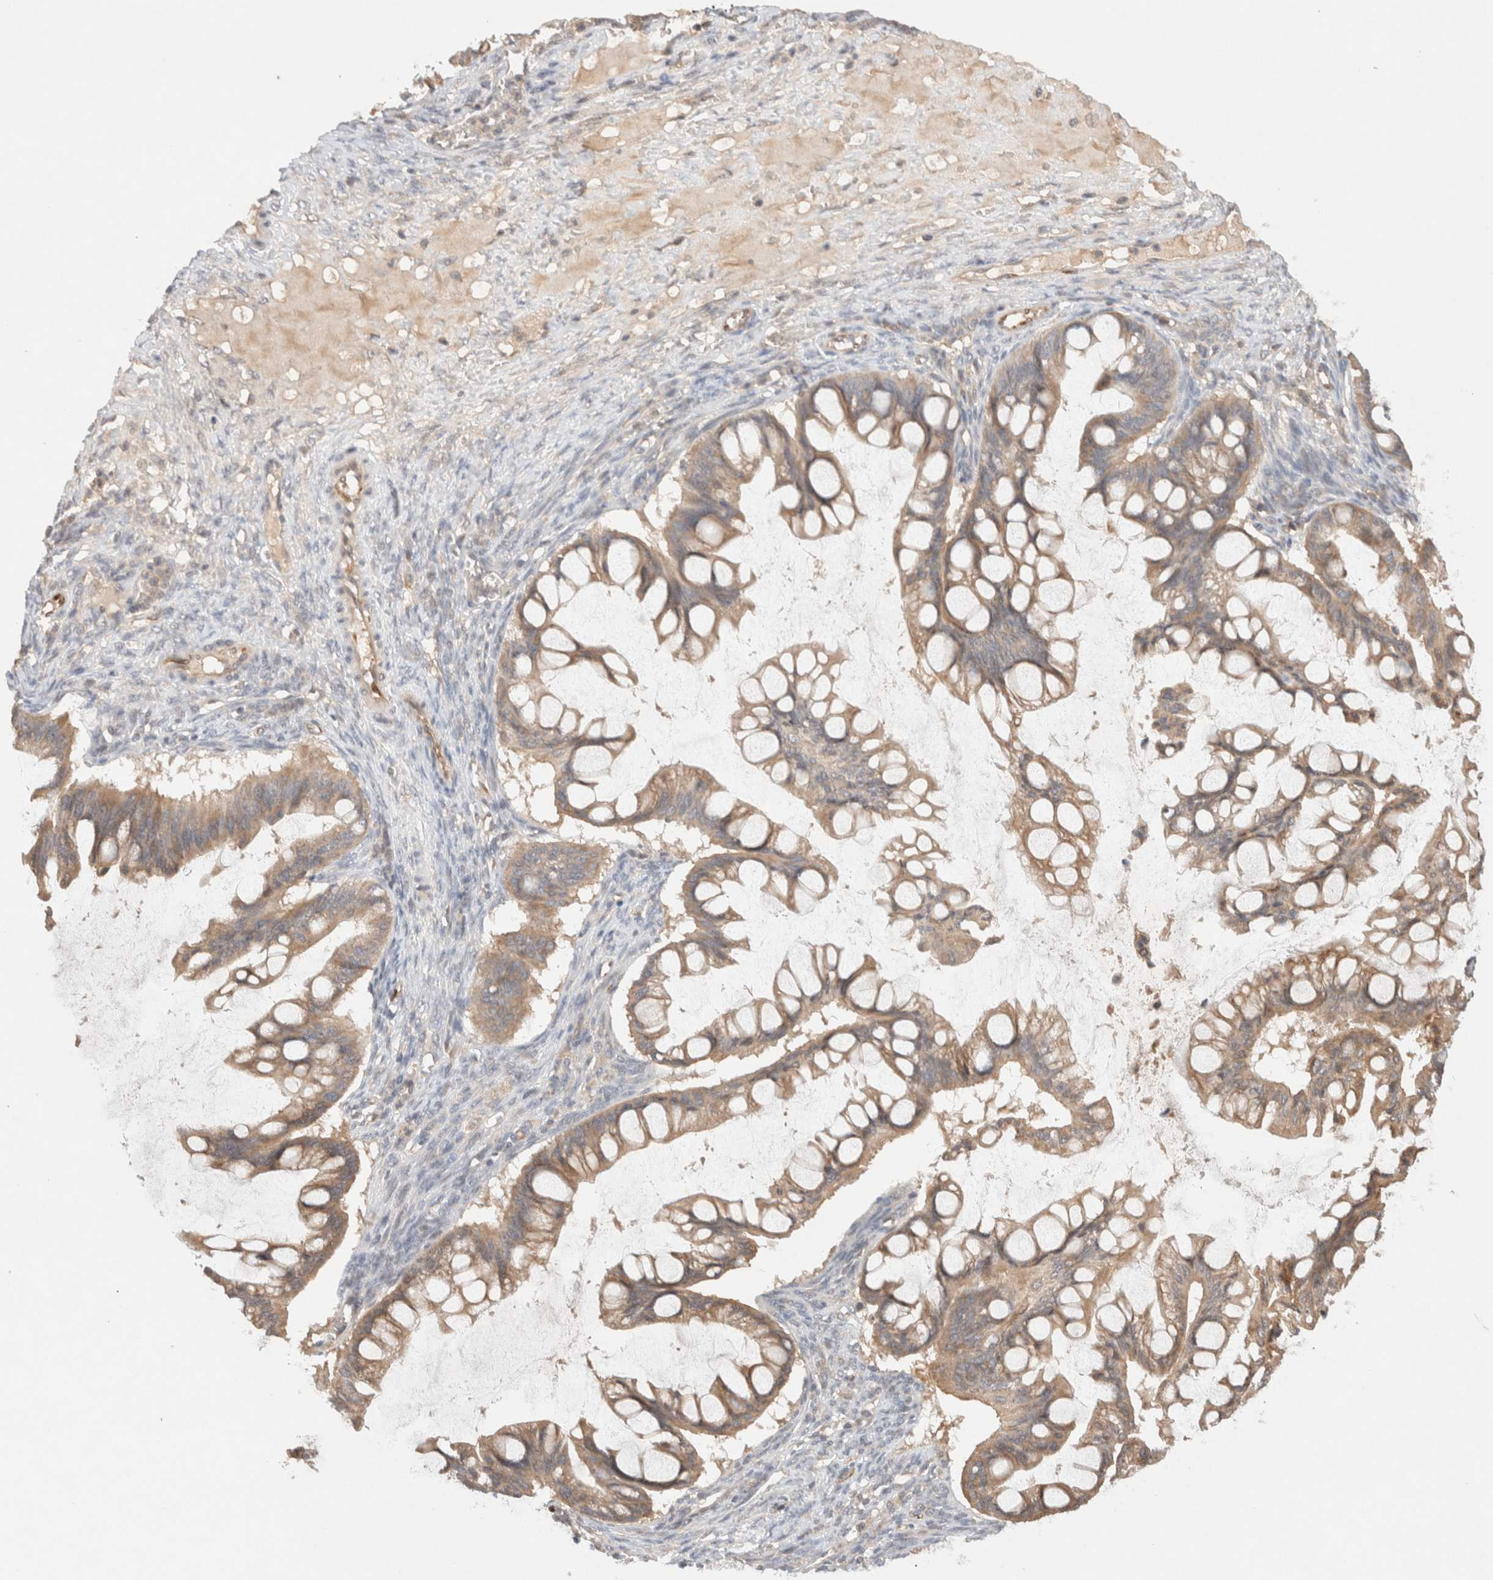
{"staining": {"intensity": "moderate", "quantity": ">75%", "location": "cytoplasmic/membranous"}, "tissue": "ovarian cancer", "cell_type": "Tumor cells", "image_type": "cancer", "snomed": [{"axis": "morphology", "description": "Cystadenocarcinoma, mucinous, NOS"}, {"axis": "topography", "description": "Ovary"}], "caption": "Ovarian mucinous cystadenocarcinoma stained with a protein marker demonstrates moderate staining in tumor cells.", "gene": "KLHL20", "patient": {"sex": "female", "age": 73}}